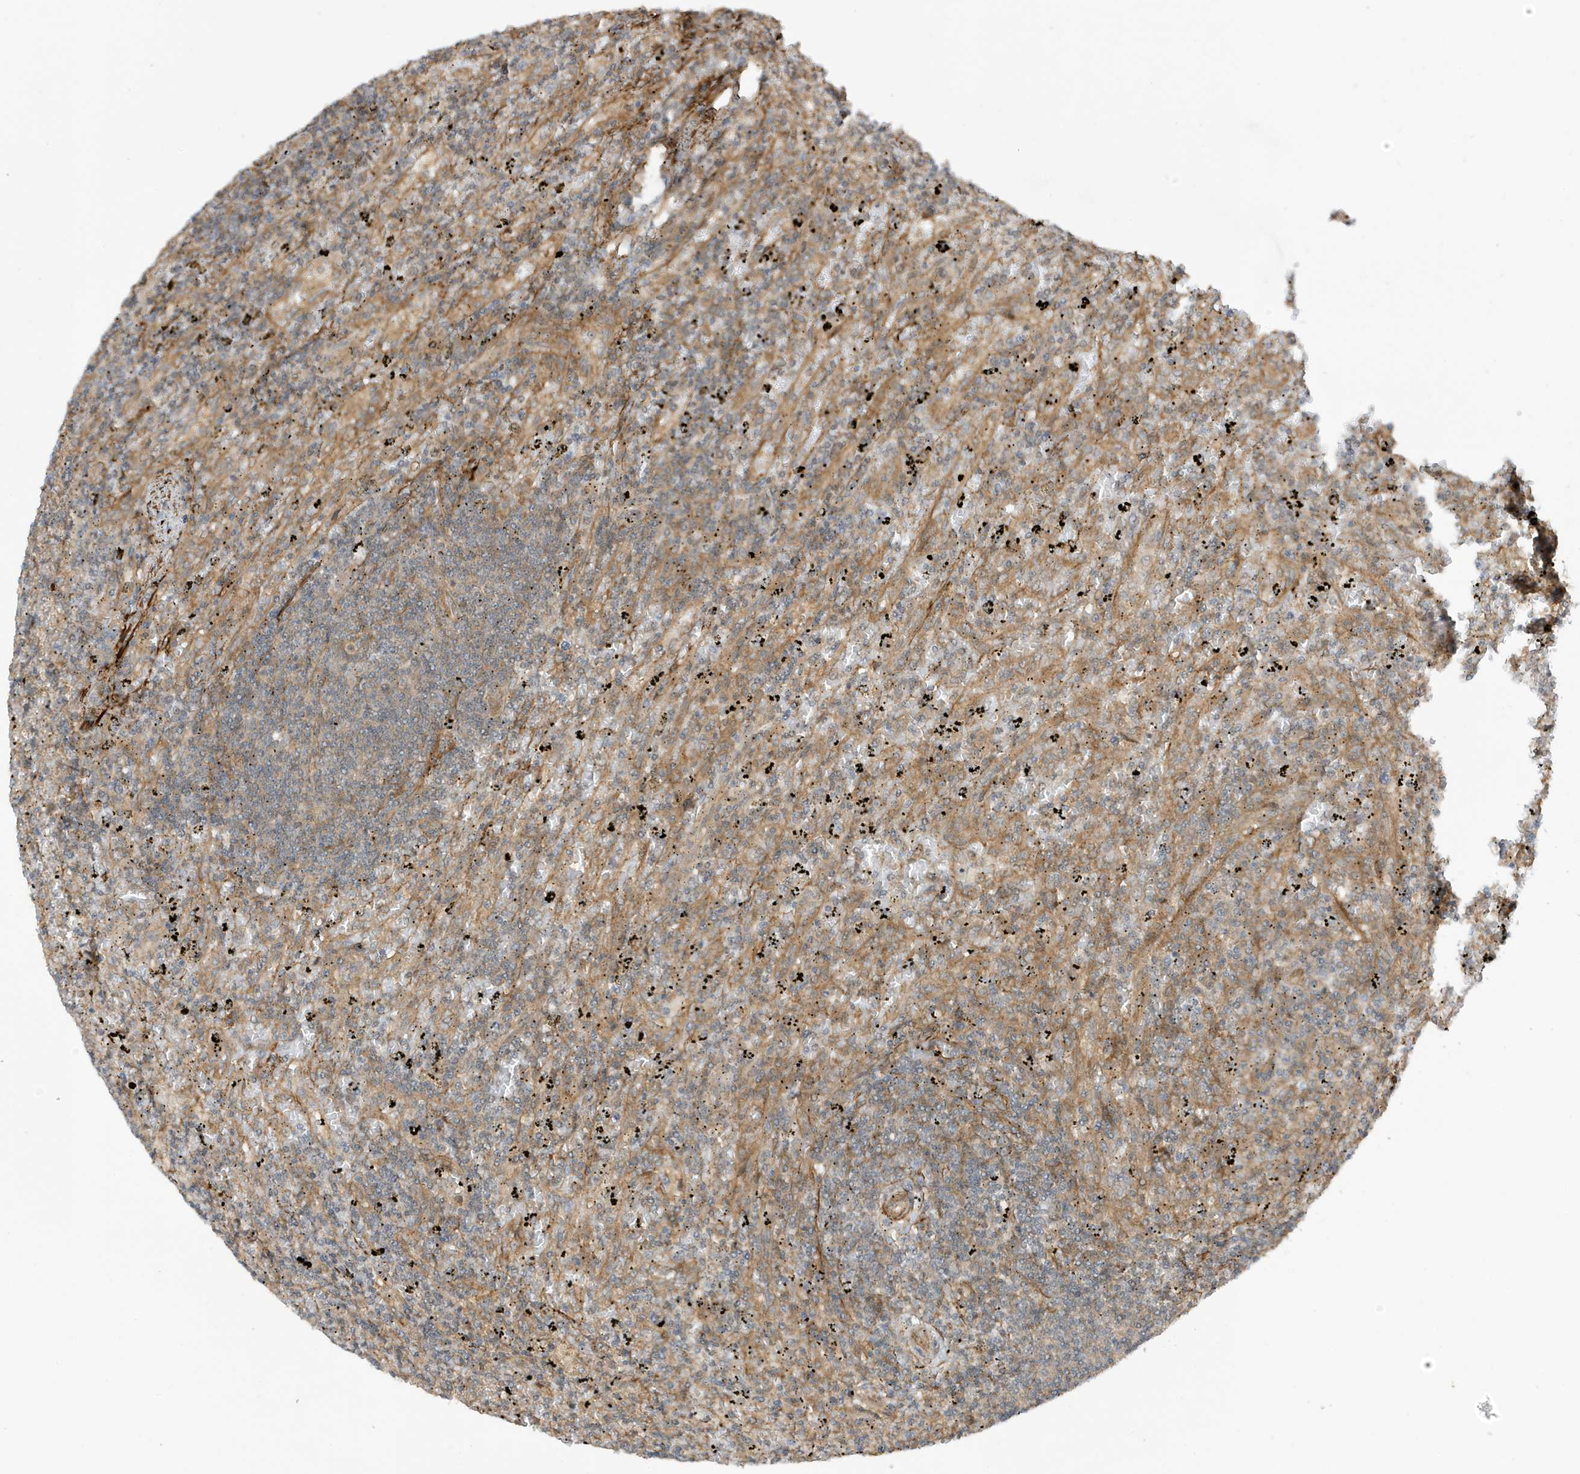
{"staining": {"intensity": "weak", "quantity": "<25%", "location": "cytoplasmic/membranous"}, "tissue": "lymphoma", "cell_type": "Tumor cells", "image_type": "cancer", "snomed": [{"axis": "morphology", "description": "Malignant lymphoma, non-Hodgkin's type, Low grade"}, {"axis": "topography", "description": "Spleen"}], "caption": "Histopathology image shows no protein staining in tumor cells of low-grade malignant lymphoma, non-Hodgkin's type tissue. The staining is performed using DAB (3,3'-diaminobenzidine) brown chromogen with nuclei counter-stained in using hematoxylin.", "gene": "CDC42EP3", "patient": {"sex": "male", "age": 76}}